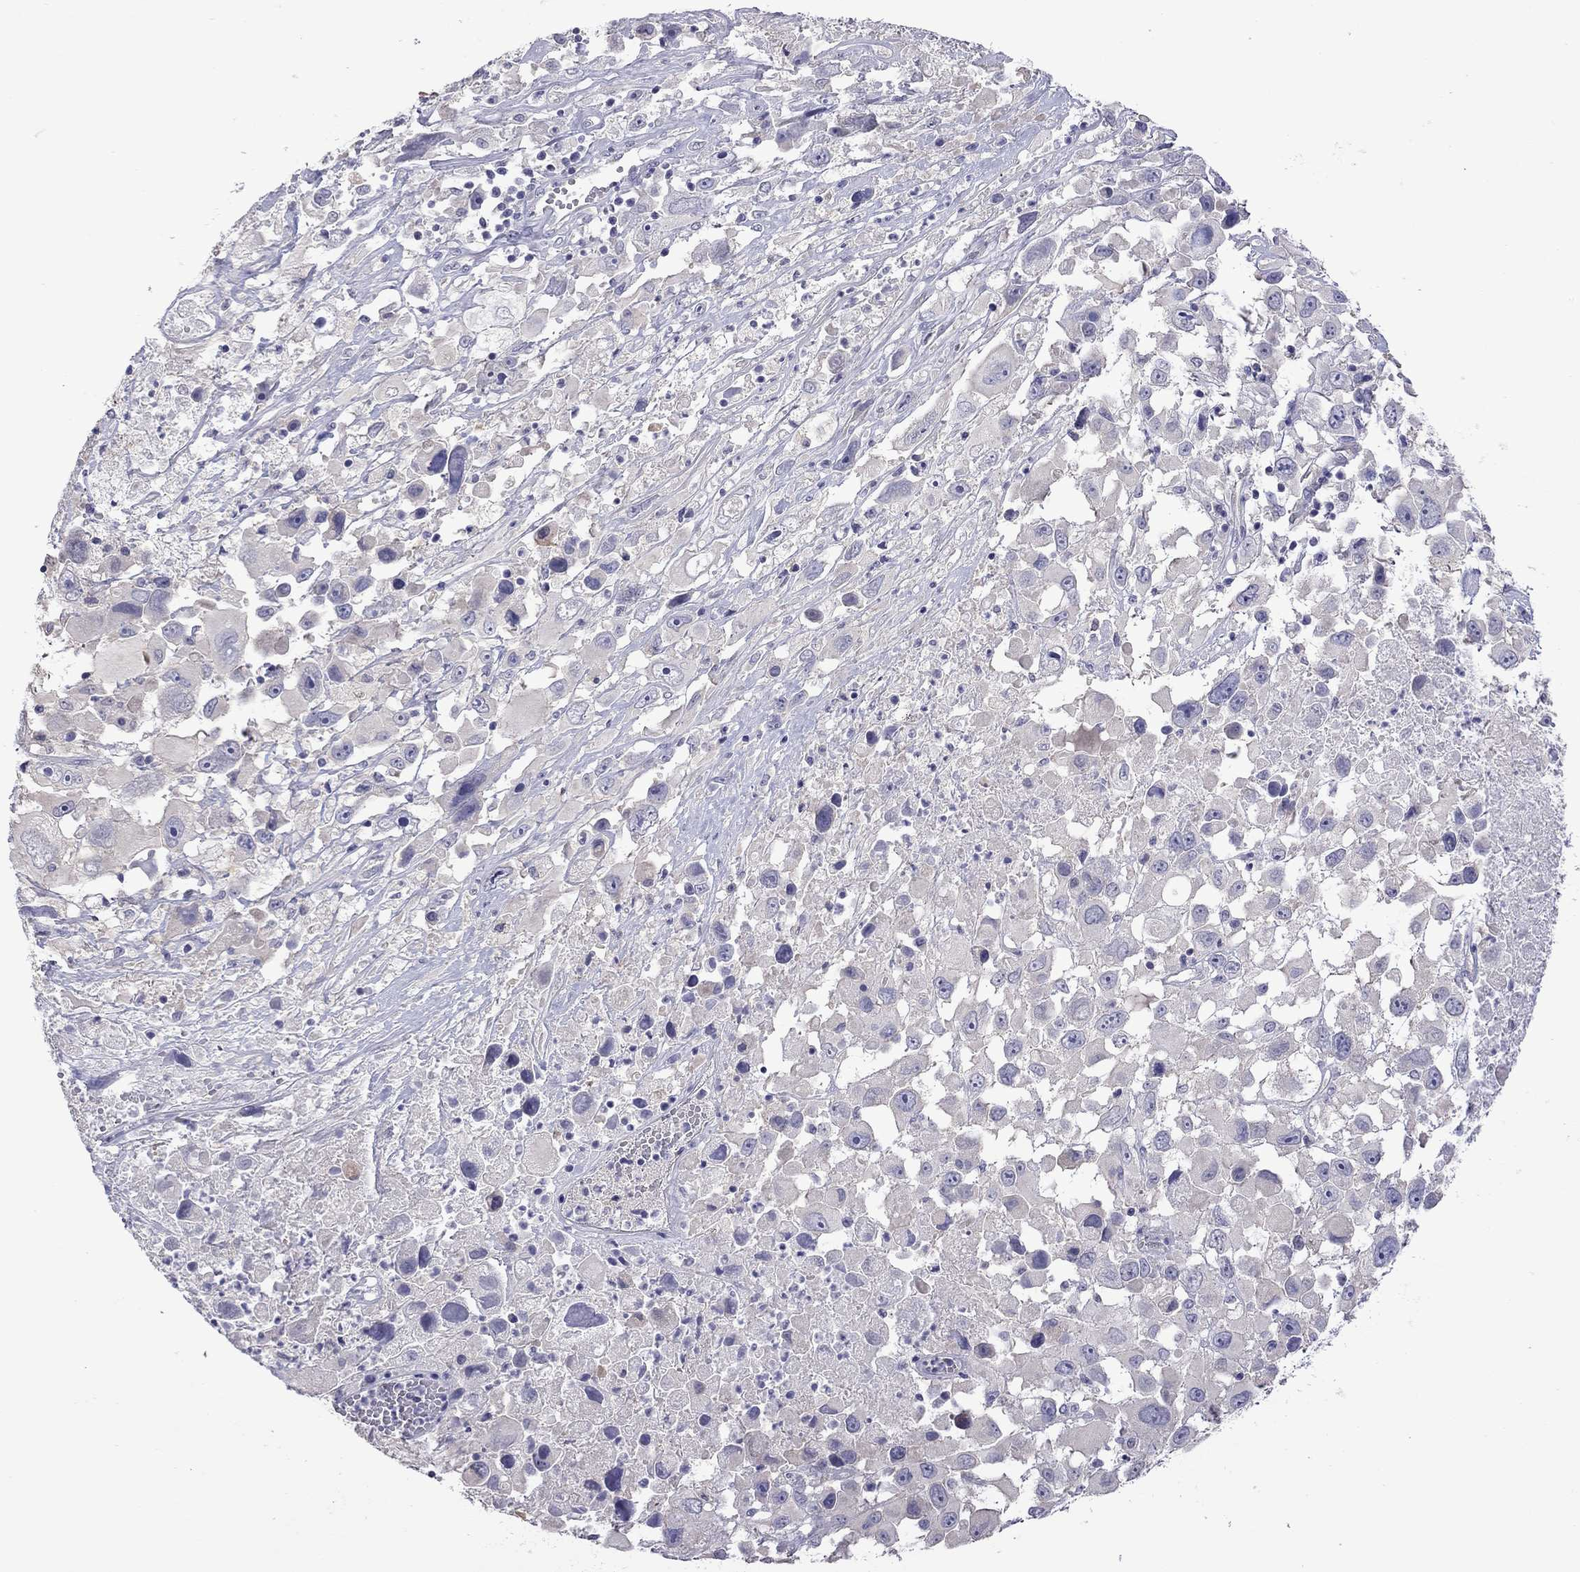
{"staining": {"intensity": "negative", "quantity": "none", "location": "none"}, "tissue": "melanoma", "cell_type": "Tumor cells", "image_type": "cancer", "snomed": [{"axis": "morphology", "description": "Malignant melanoma, Metastatic site"}, {"axis": "topography", "description": "Soft tissue"}], "caption": "Immunohistochemical staining of malignant melanoma (metastatic site) displays no significant positivity in tumor cells.", "gene": "FEZ1", "patient": {"sex": "male", "age": 50}}